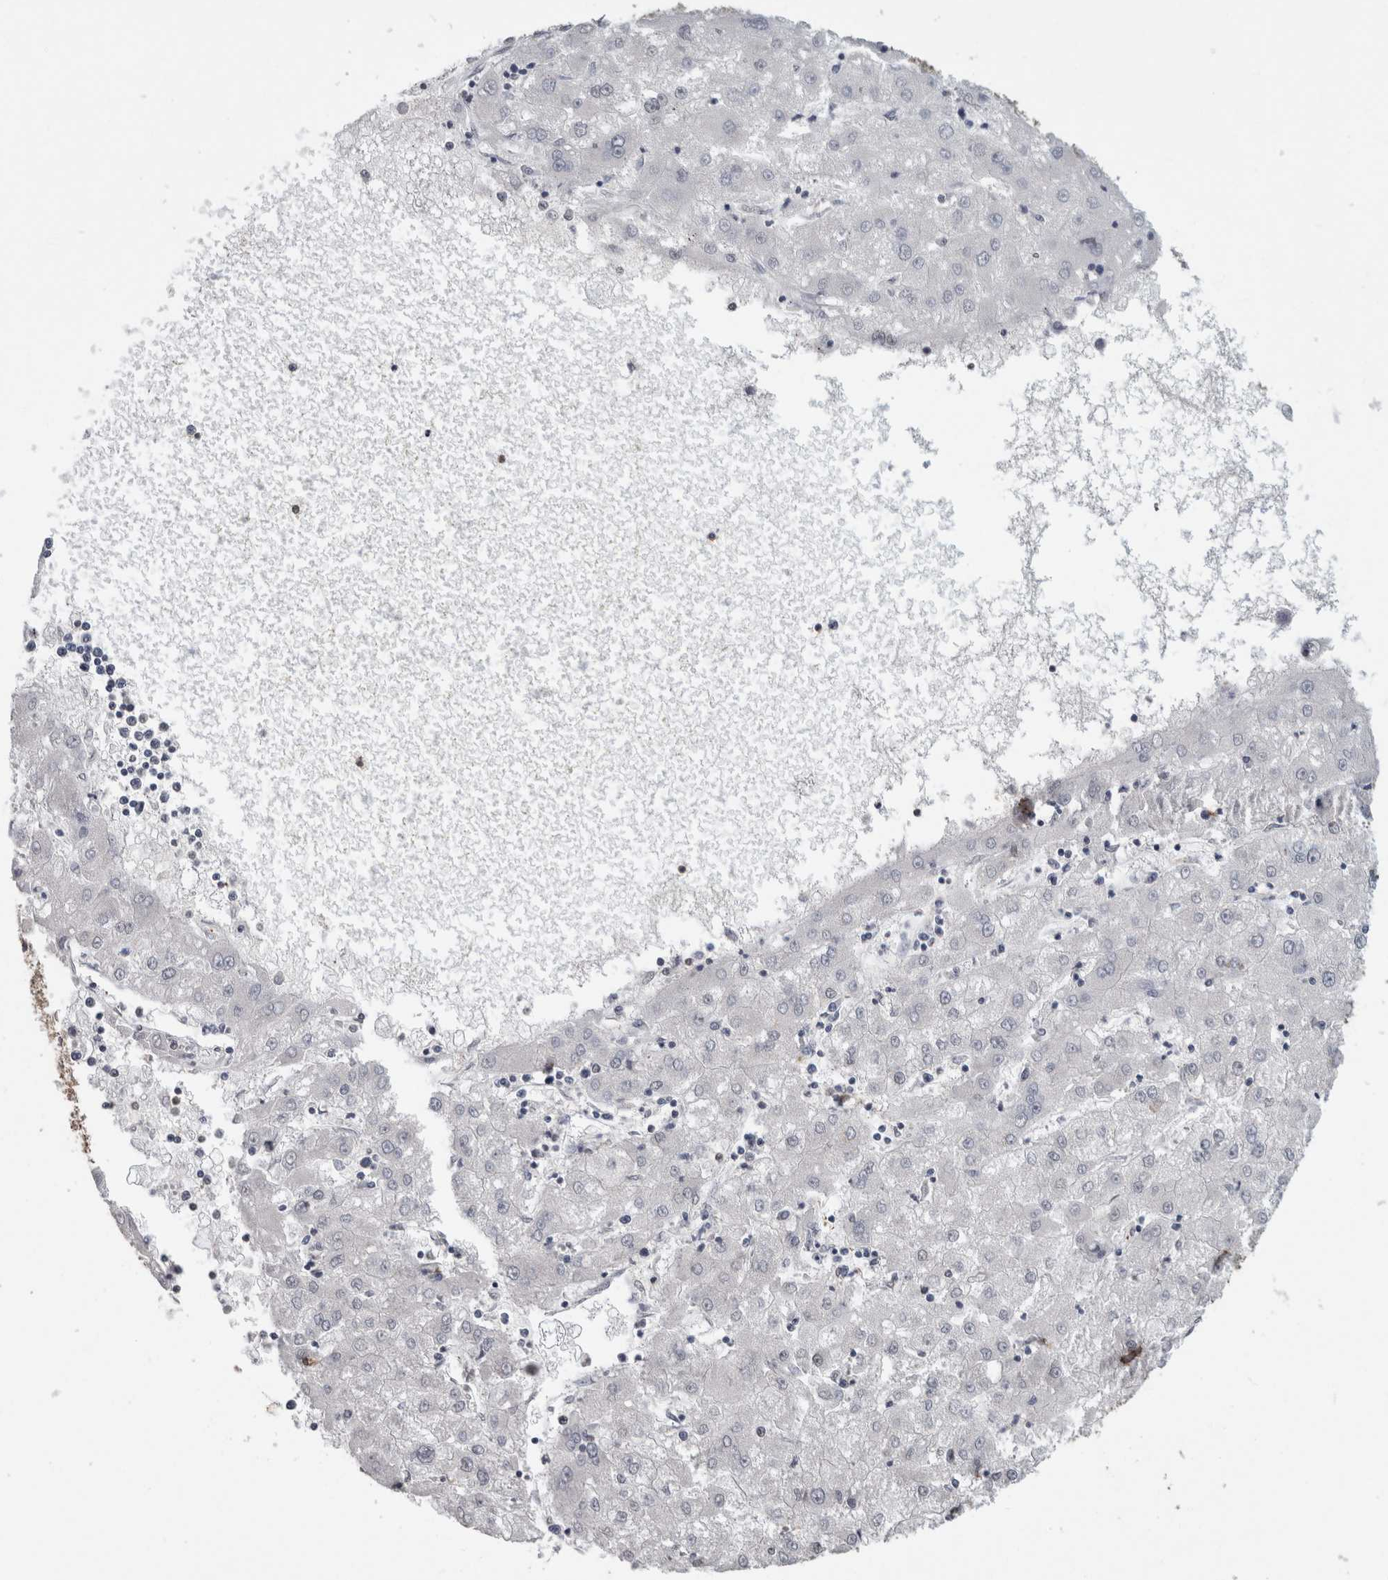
{"staining": {"intensity": "negative", "quantity": "none", "location": "none"}, "tissue": "liver cancer", "cell_type": "Tumor cells", "image_type": "cancer", "snomed": [{"axis": "morphology", "description": "Carcinoma, Hepatocellular, NOS"}, {"axis": "topography", "description": "Liver"}], "caption": "Micrograph shows no significant protein positivity in tumor cells of liver cancer (hepatocellular carcinoma).", "gene": "LTBP1", "patient": {"sex": "male", "age": 72}}